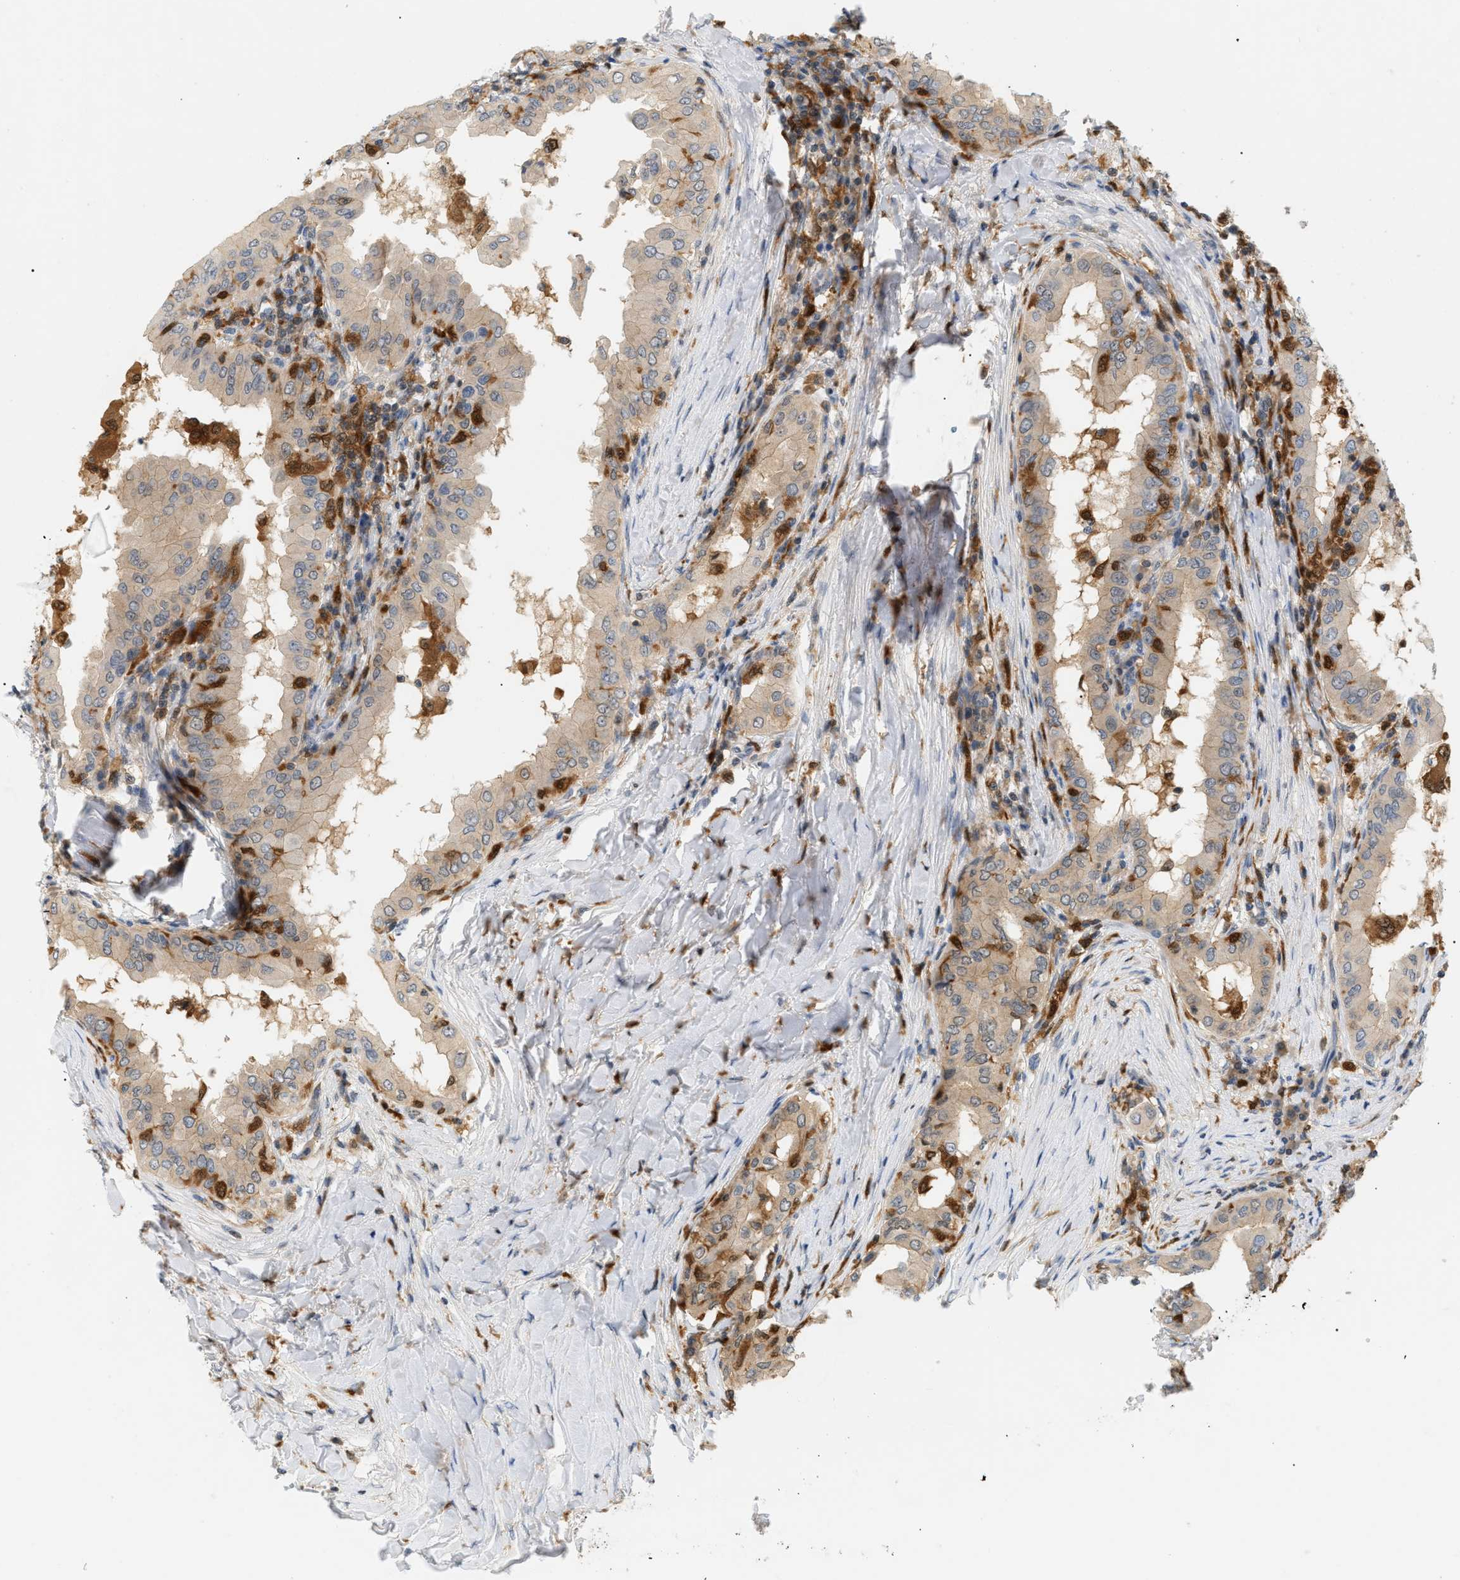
{"staining": {"intensity": "weak", "quantity": ">75%", "location": "cytoplasmic/membranous"}, "tissue": "thyroid cancer", "cell_type": "Tumor cells", "image_type": "cancer", "snomed": [{"axis": "morphology", "description": "Papillary adenocarcinoma, NOS"}, {"axis": "topography", "description": "Thyroid gland"}], "caption": "A brown stain highlights weak cytoplasmic/membranous expression of a protein in human thyroid papillary adenocarcinoma tumor cells. The staining was performed using DAB (3,3'-diaminobenzidine), with brown indicating positive protein expression. Nuclei are stained blue with hematoxylin.", "gene": "PYCARD", "patient": {"sex": "male", "age": 33}}